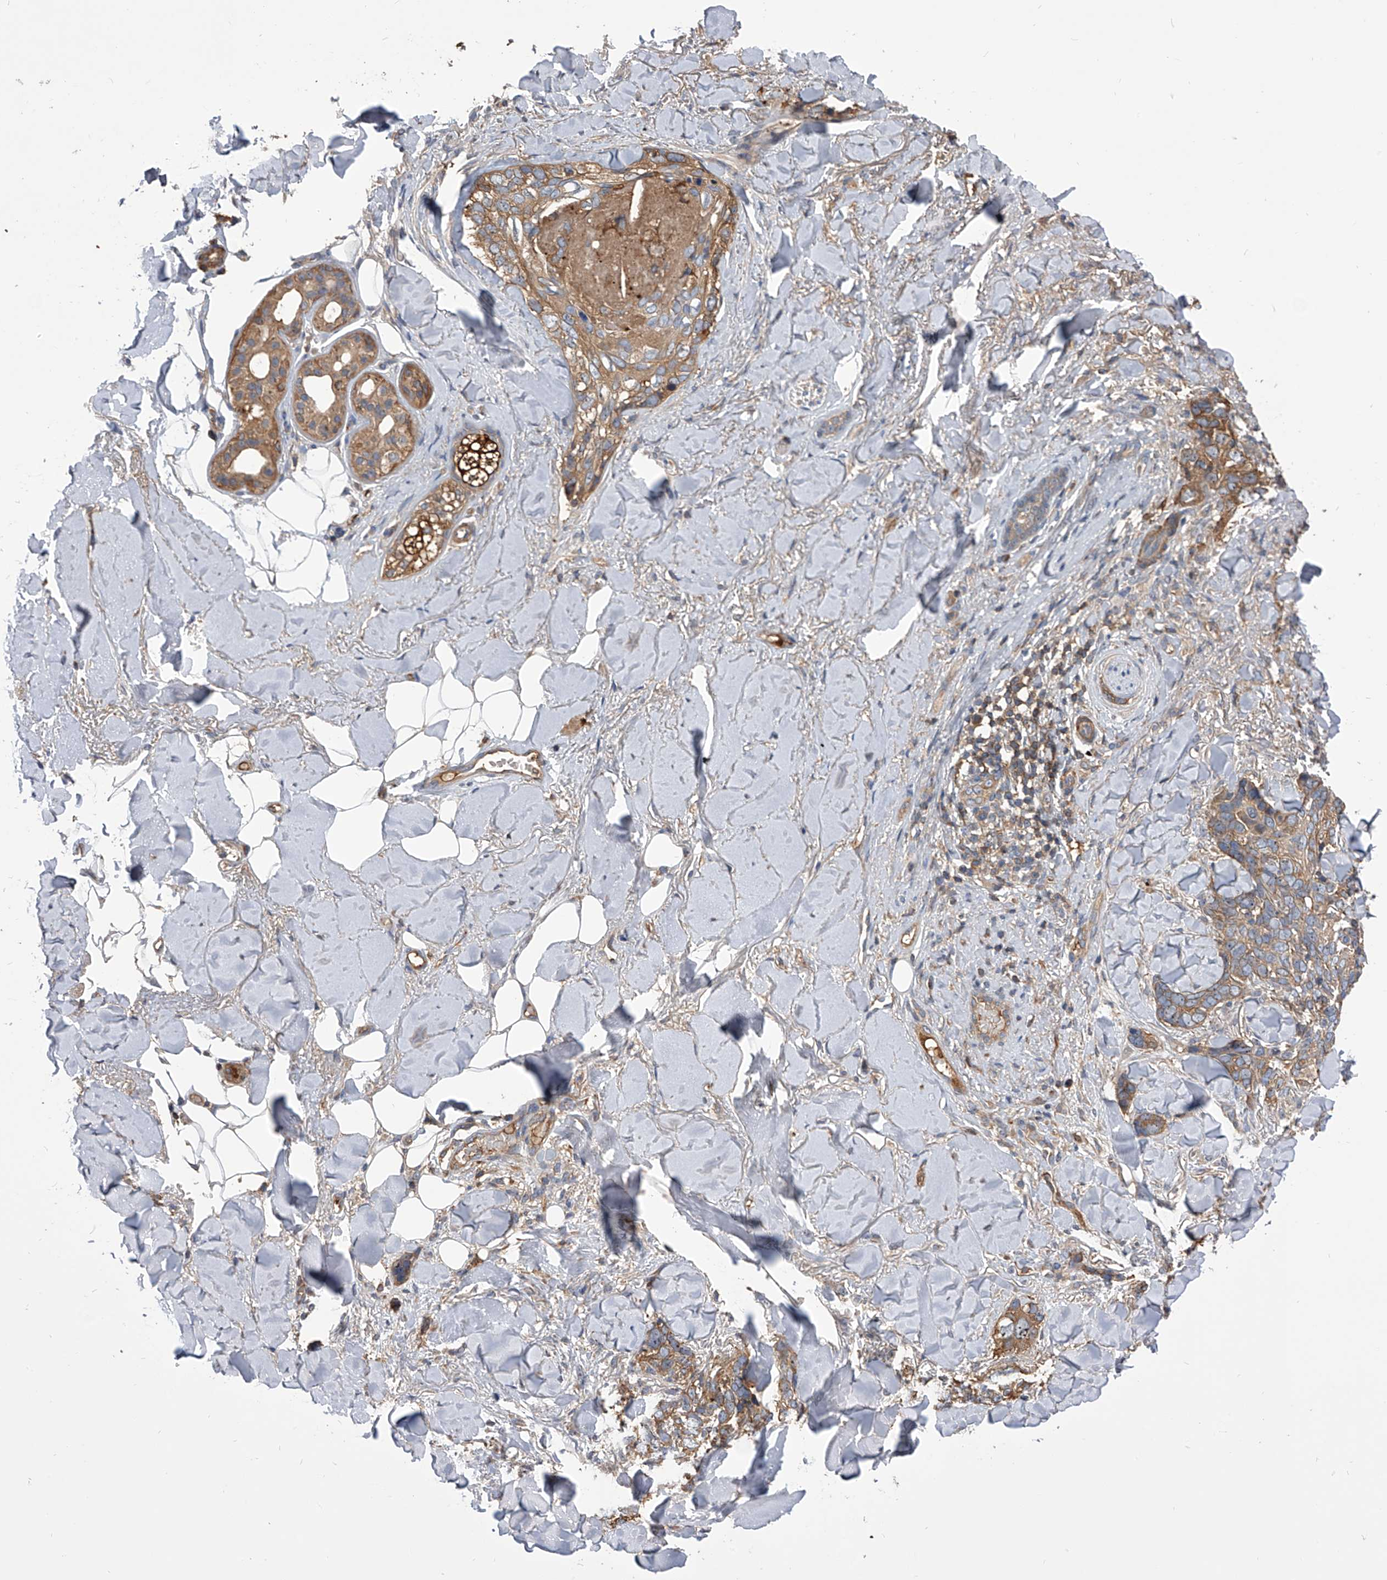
{"staining": {"intensity": "moderate", "quantity": ">75%", "location": "cytoplasmic/membranous"}, "tissue": "skin cancer", "cell_type": "Tumor cells", "image_type": "cancer", "snomed": [{"axis": "morphology", "description": "Basal cell carcinoma"}, {"axis": "topography", "description": "Skin"}], "caption": "Immunohistochemistry (DAB (3,3'-diaminobenzidine)) staining of human basal cell carcinoma (skin) exhibits moderate cytoplasmic/membranous protein staining in about >75% of tumor cells.", "gene": "CUL7", "patient": {"sex": "female", "age": 82}}